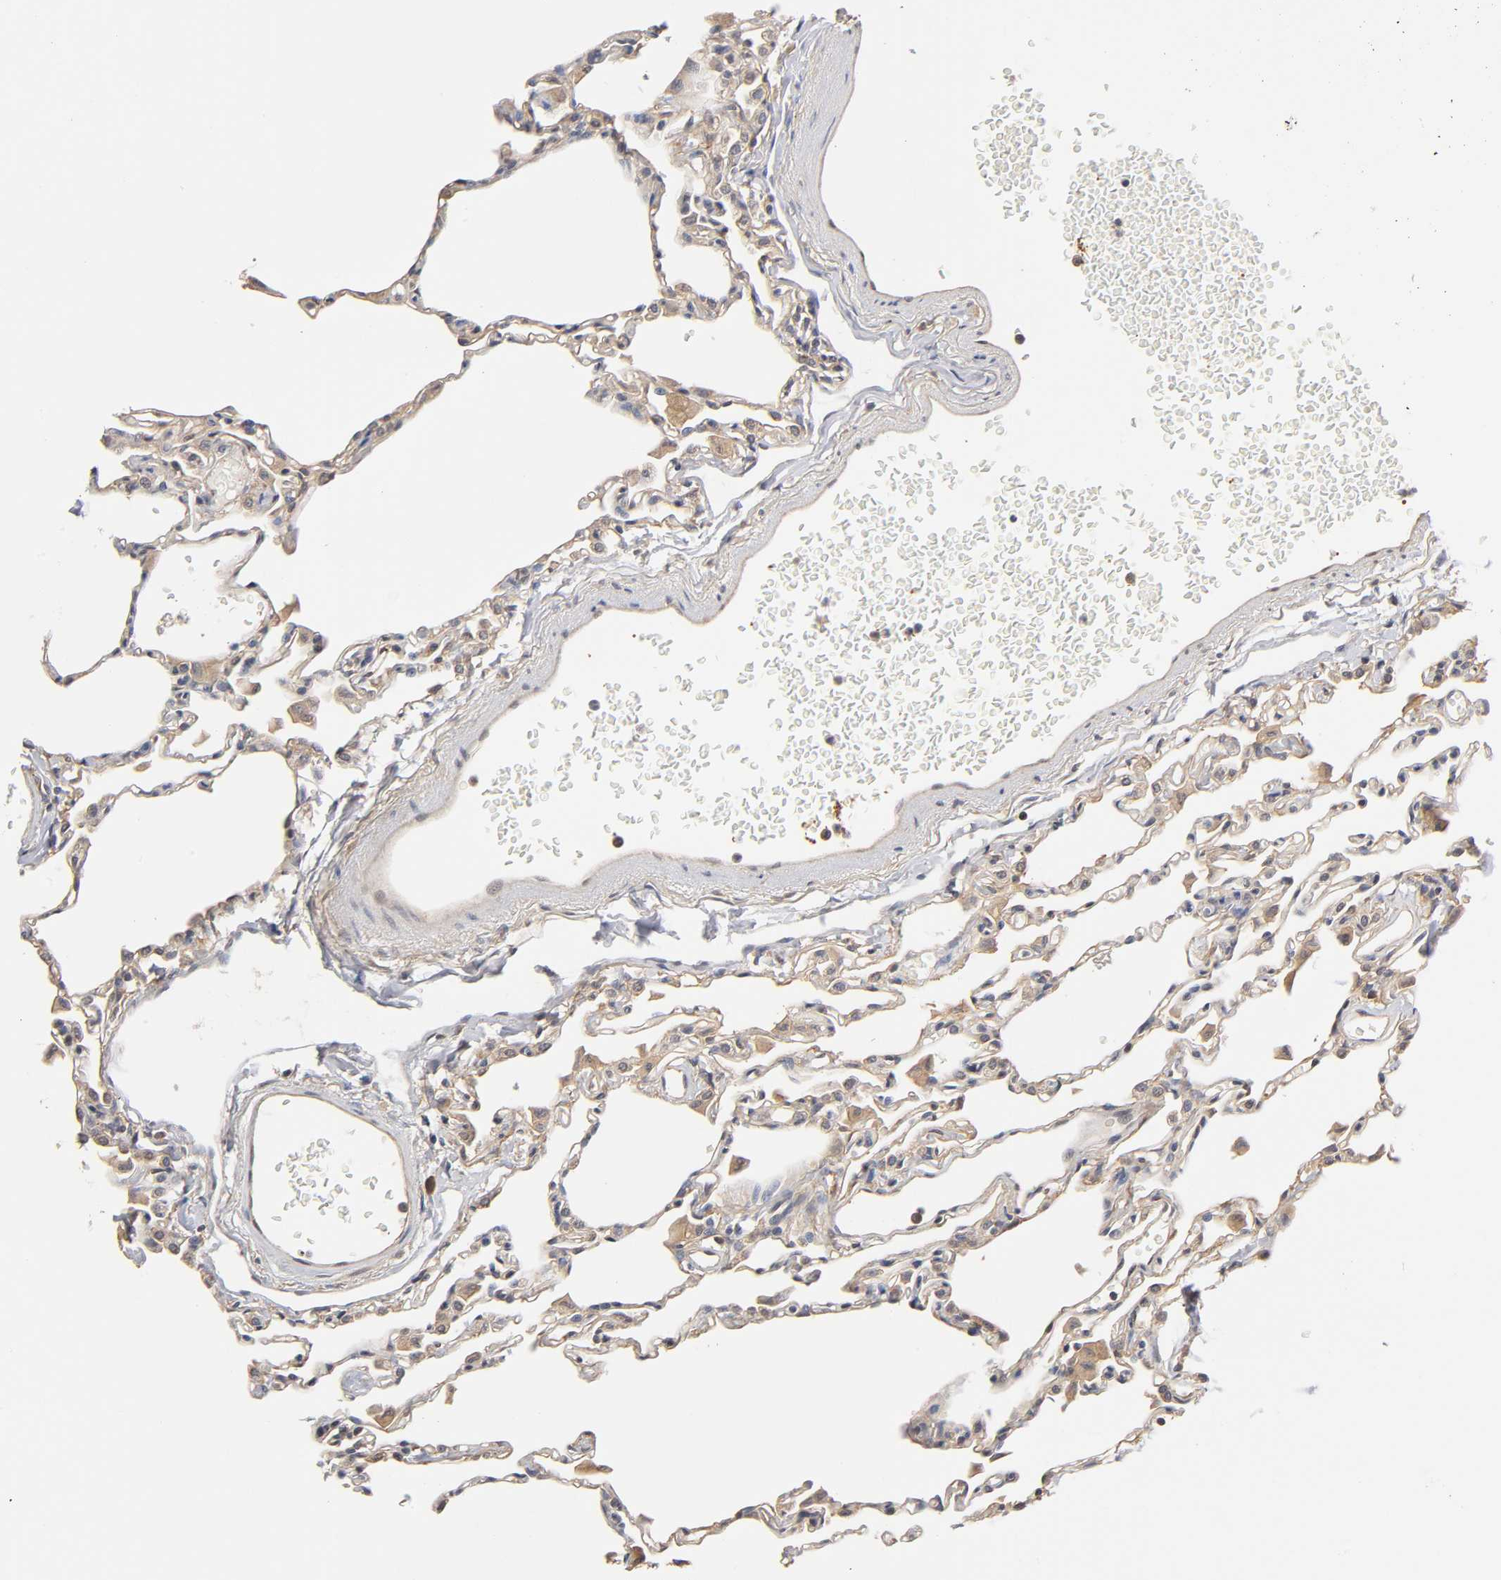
{"staining": {"intensity": "weak", "quantity": ">75%", "location": "cytoplasmic/membranous"}, "tissue": "lung", "cell_type": "Alveolar cells", "image_type": "normal", "snomed": [{"axis": "morphology", "description": "Normal tissue, NOS"}, {"axis": "topography", "description": "Lung"}], "caption": "Protein expression analysis of unremarkable human lung reveals weak cytoplasmic/membranous staining in about >75% of alveolar cells. (DAB (3,3'-diaminobenzidine) = brown stain, brightfield microscopy at high magnification).", "gene": "PDE5A", "patient": {"sex": "female", "age": 49}}